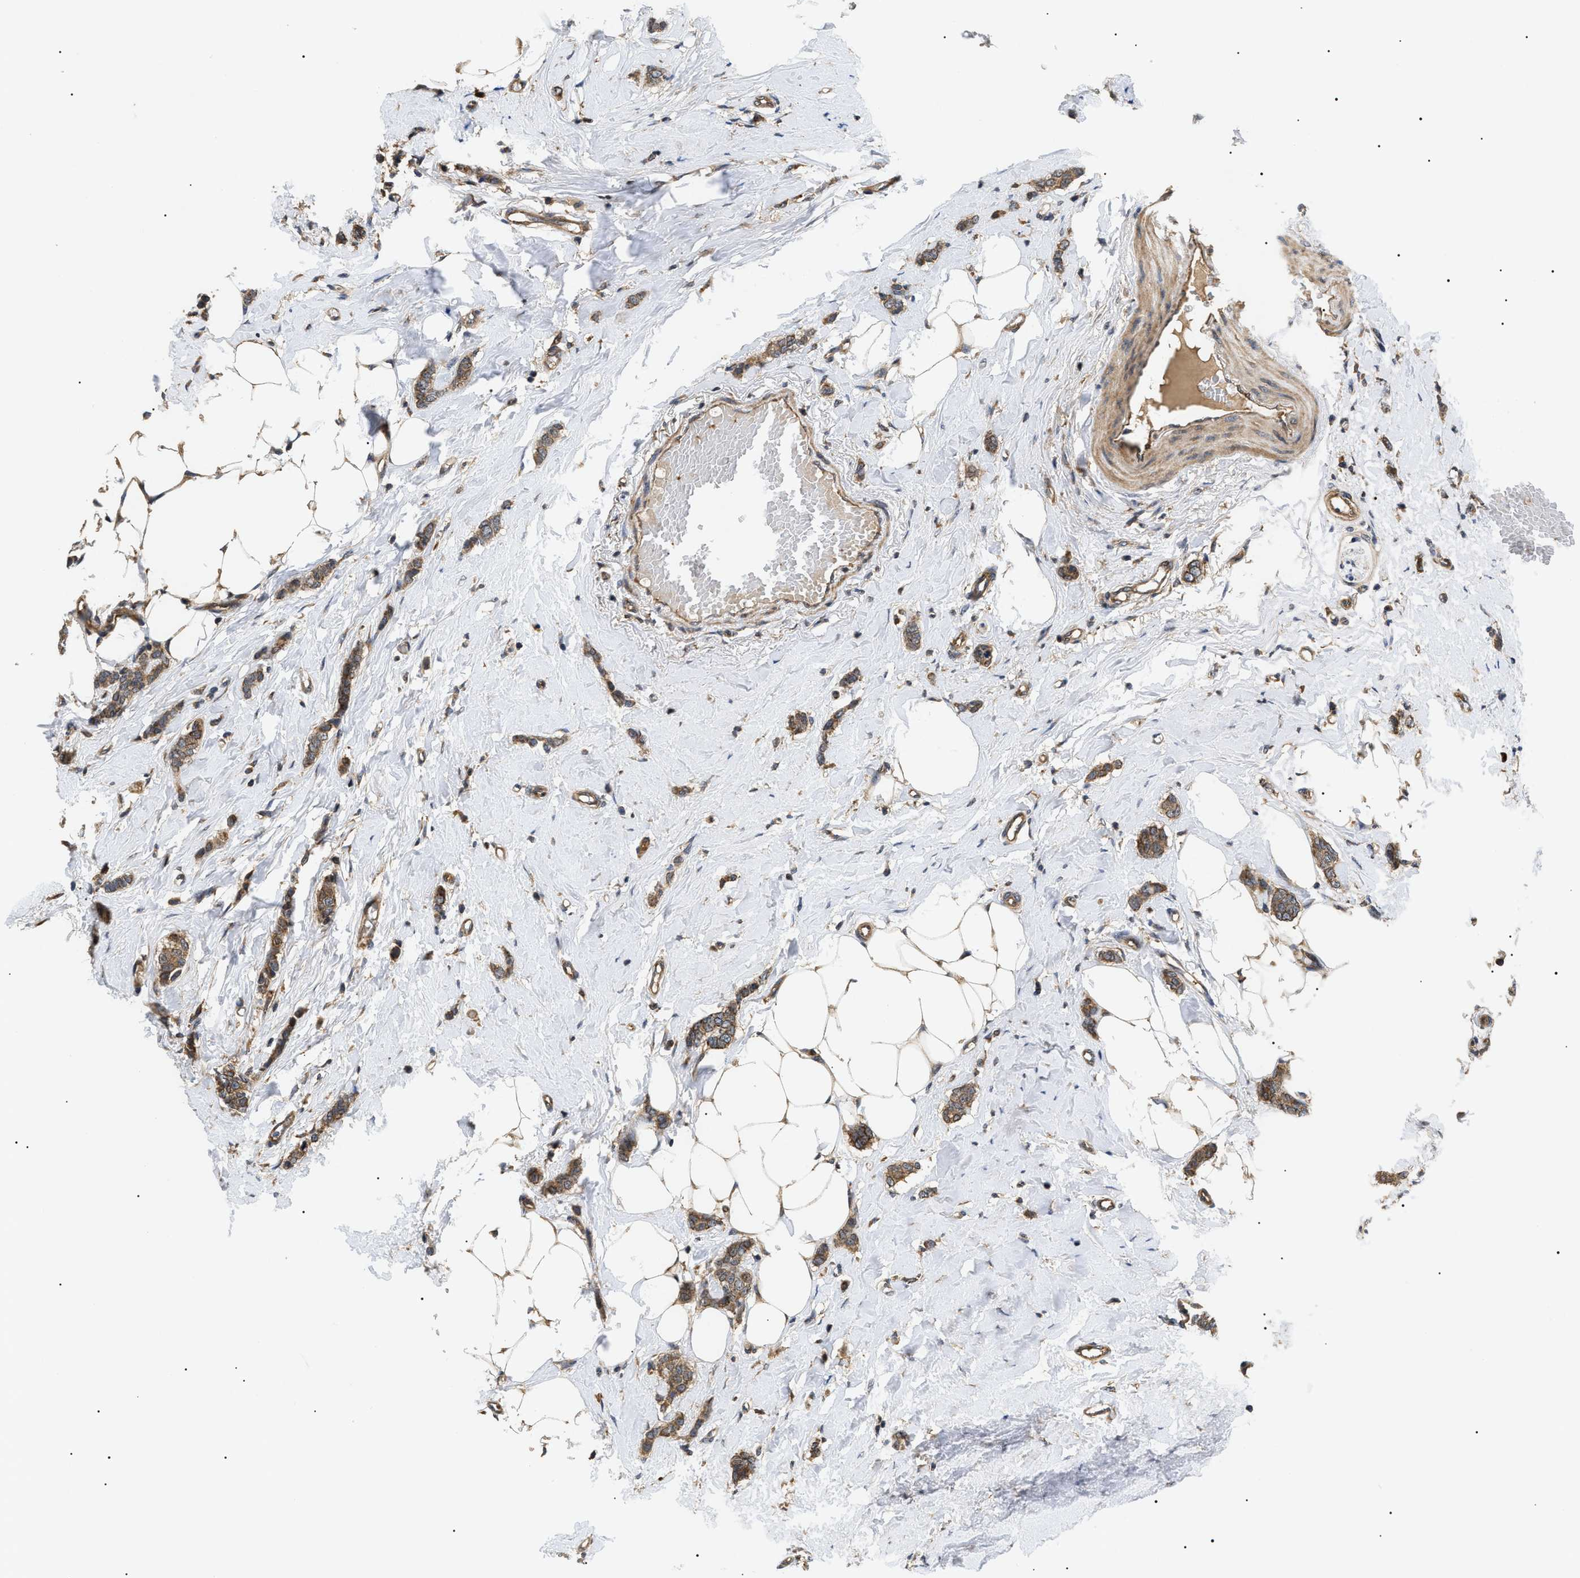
{"staining": {"intensity": "strong", "quantity": ">75%", "location": "cytoplasmic/membranous"}, "tissue": "breast cancer", "cell_type": "Tumor cells", "image_type": "cancer", "snomed": [{"axis": "morphology", "description": "Lobular carcinoma"}, {"axis": "topography", "description": "Skin"}, {"axis": "topography", "description": "Breast"}], "caption": "A high amount of strong cytoplasmic/membranous staining is identified in about >75% of tumor cells in lobular carcinoma (breast) tissue.", "gene": "ASTL", "patient": {"sex": "female", "age": 46}}